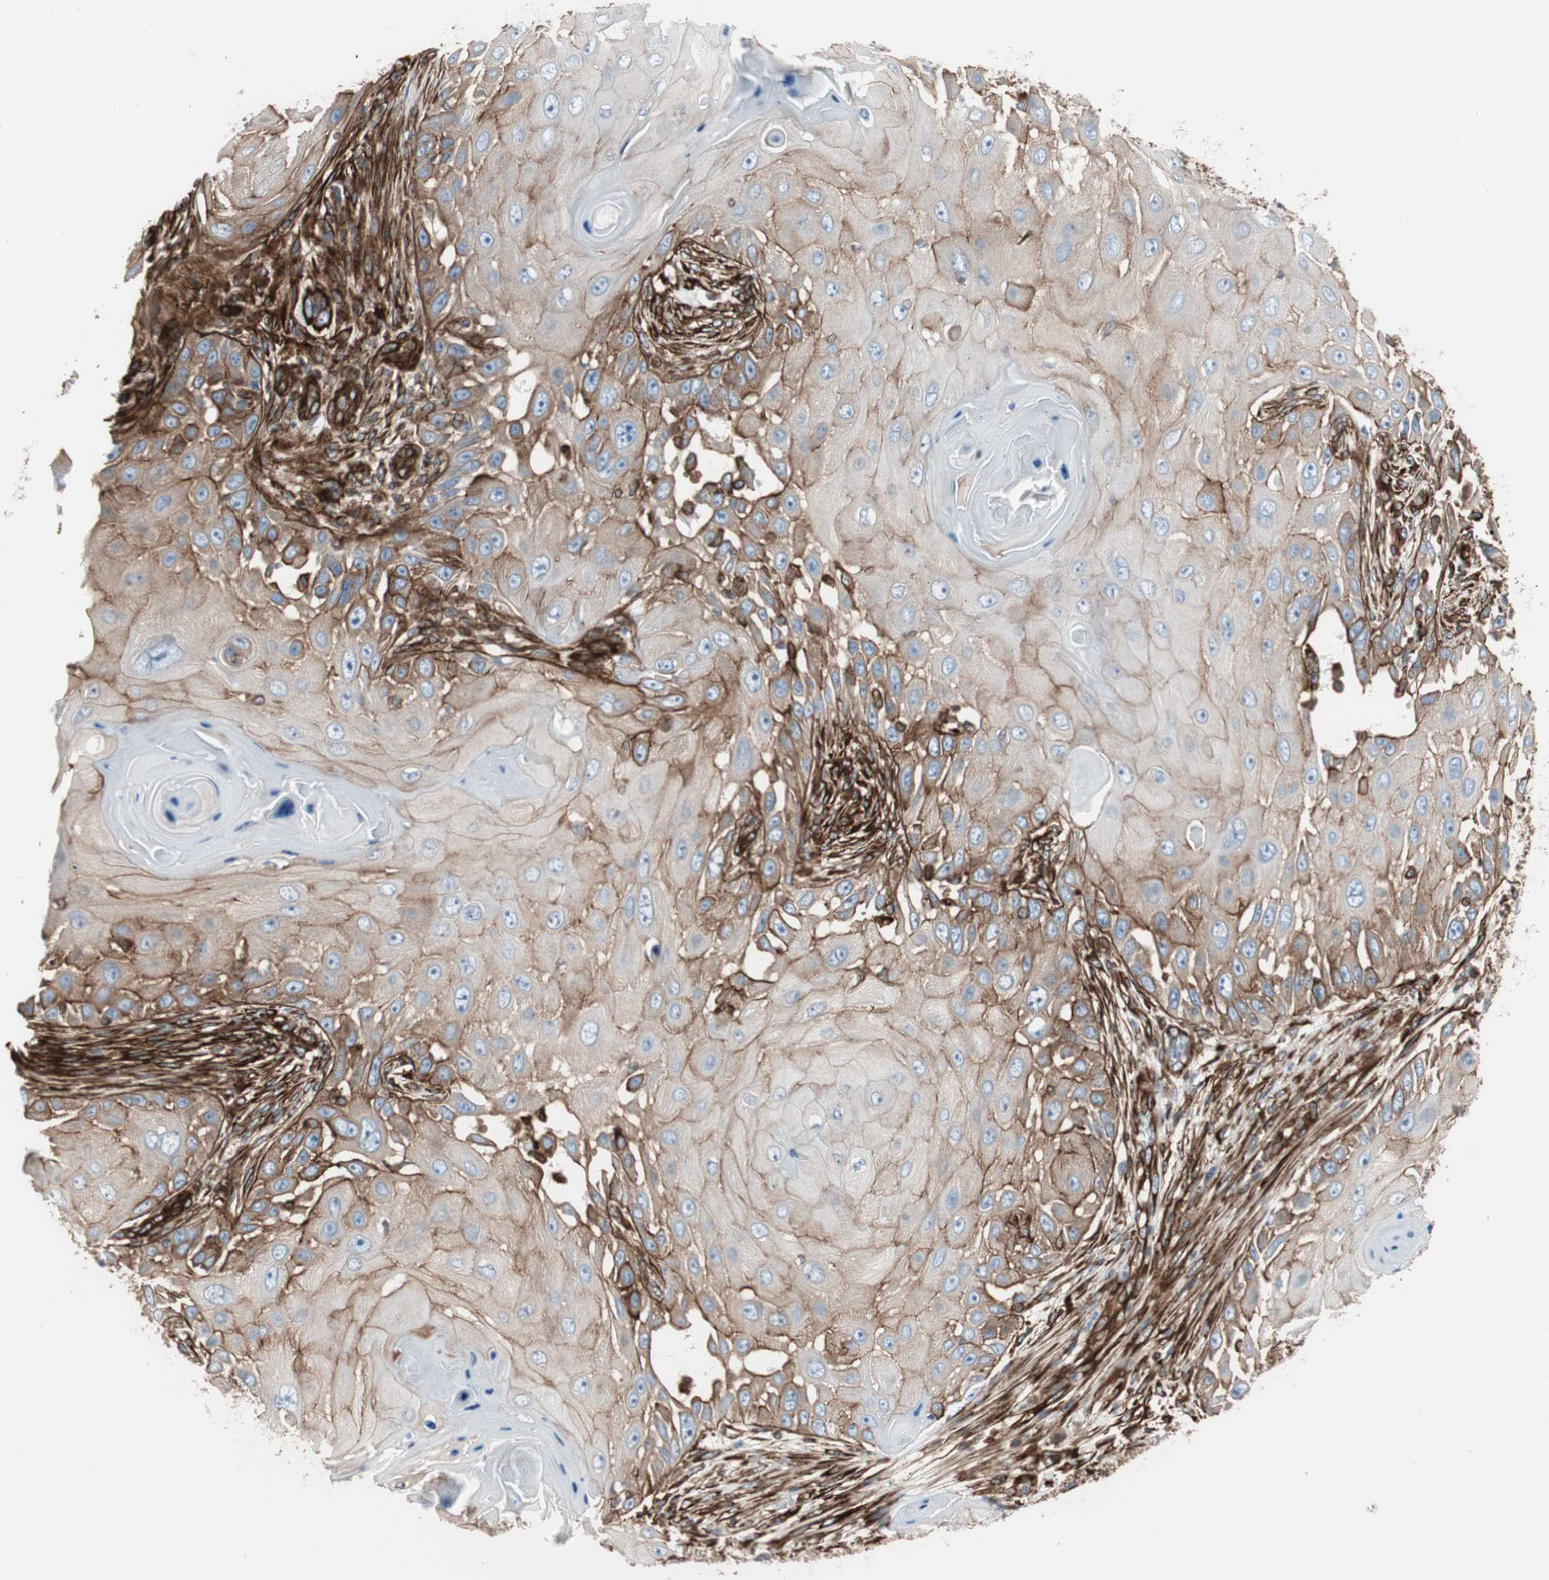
{"staining": {"intensity": "moderate", "quantity": ">75%", "location": "cytoplasmic/membranous"}, "tissue": "skin cancer", "cell_type": "Tumor cells", "image_type": "cancer", "snomed": [{"axis": "morphology", "description": "Squamous cell carcinoma, NOS"}, {"axis": "topography", "description": "Skin"}], "caption": "Immunohistochemistry (DAB (3,3'-diaminobenzidine)) staining of squamous cell carcinoma (skin) displays moderate cytoplasmic/membranous protein expression in approximately >75% of tumor cells.", "gene": "TCTA", "patient": {"sex": "female", "age": 44}}